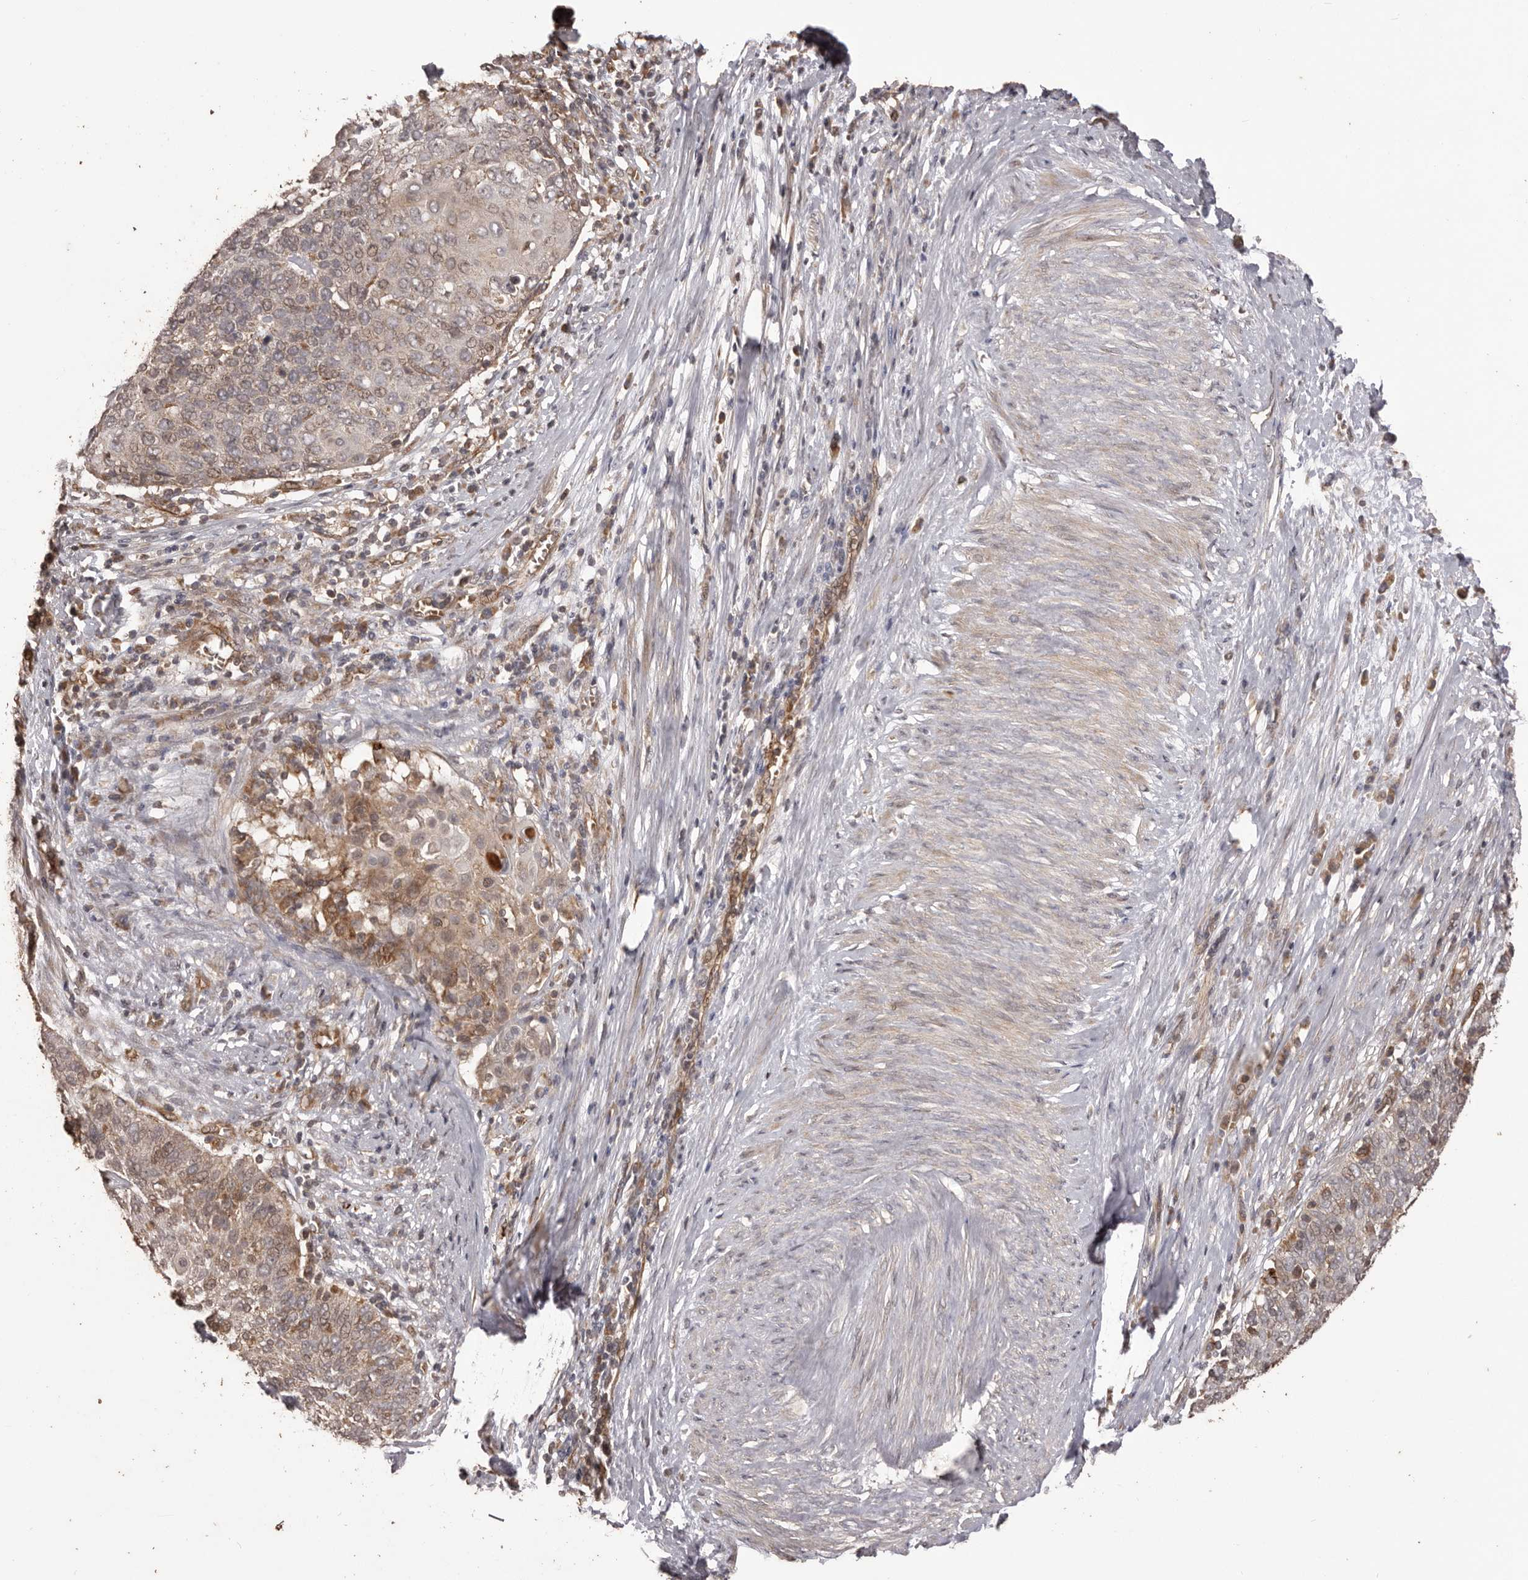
{"staining": {"intensity": "weak", "quantity": "25%-75%", "location": "cytoplasmic/membranous"}, "tissue": "cervical cancer", "cell_type": "Tumor cells", "image_type": "cancer", "snomed": [{"axis": "morphology", "description": "Squamous cell carcinoma, NOS"}, {"axis": "topography", "description": "Cervix"}], "caption": "There is low levels of weak cytoplasmic/membranous staining in tumor cells of cervical squamous cell carcinoma, as demonstrated by immunohistochemical staining (brown color).", "gene": "QRSL1", "patient": {"sex": "female", "age": 39}}